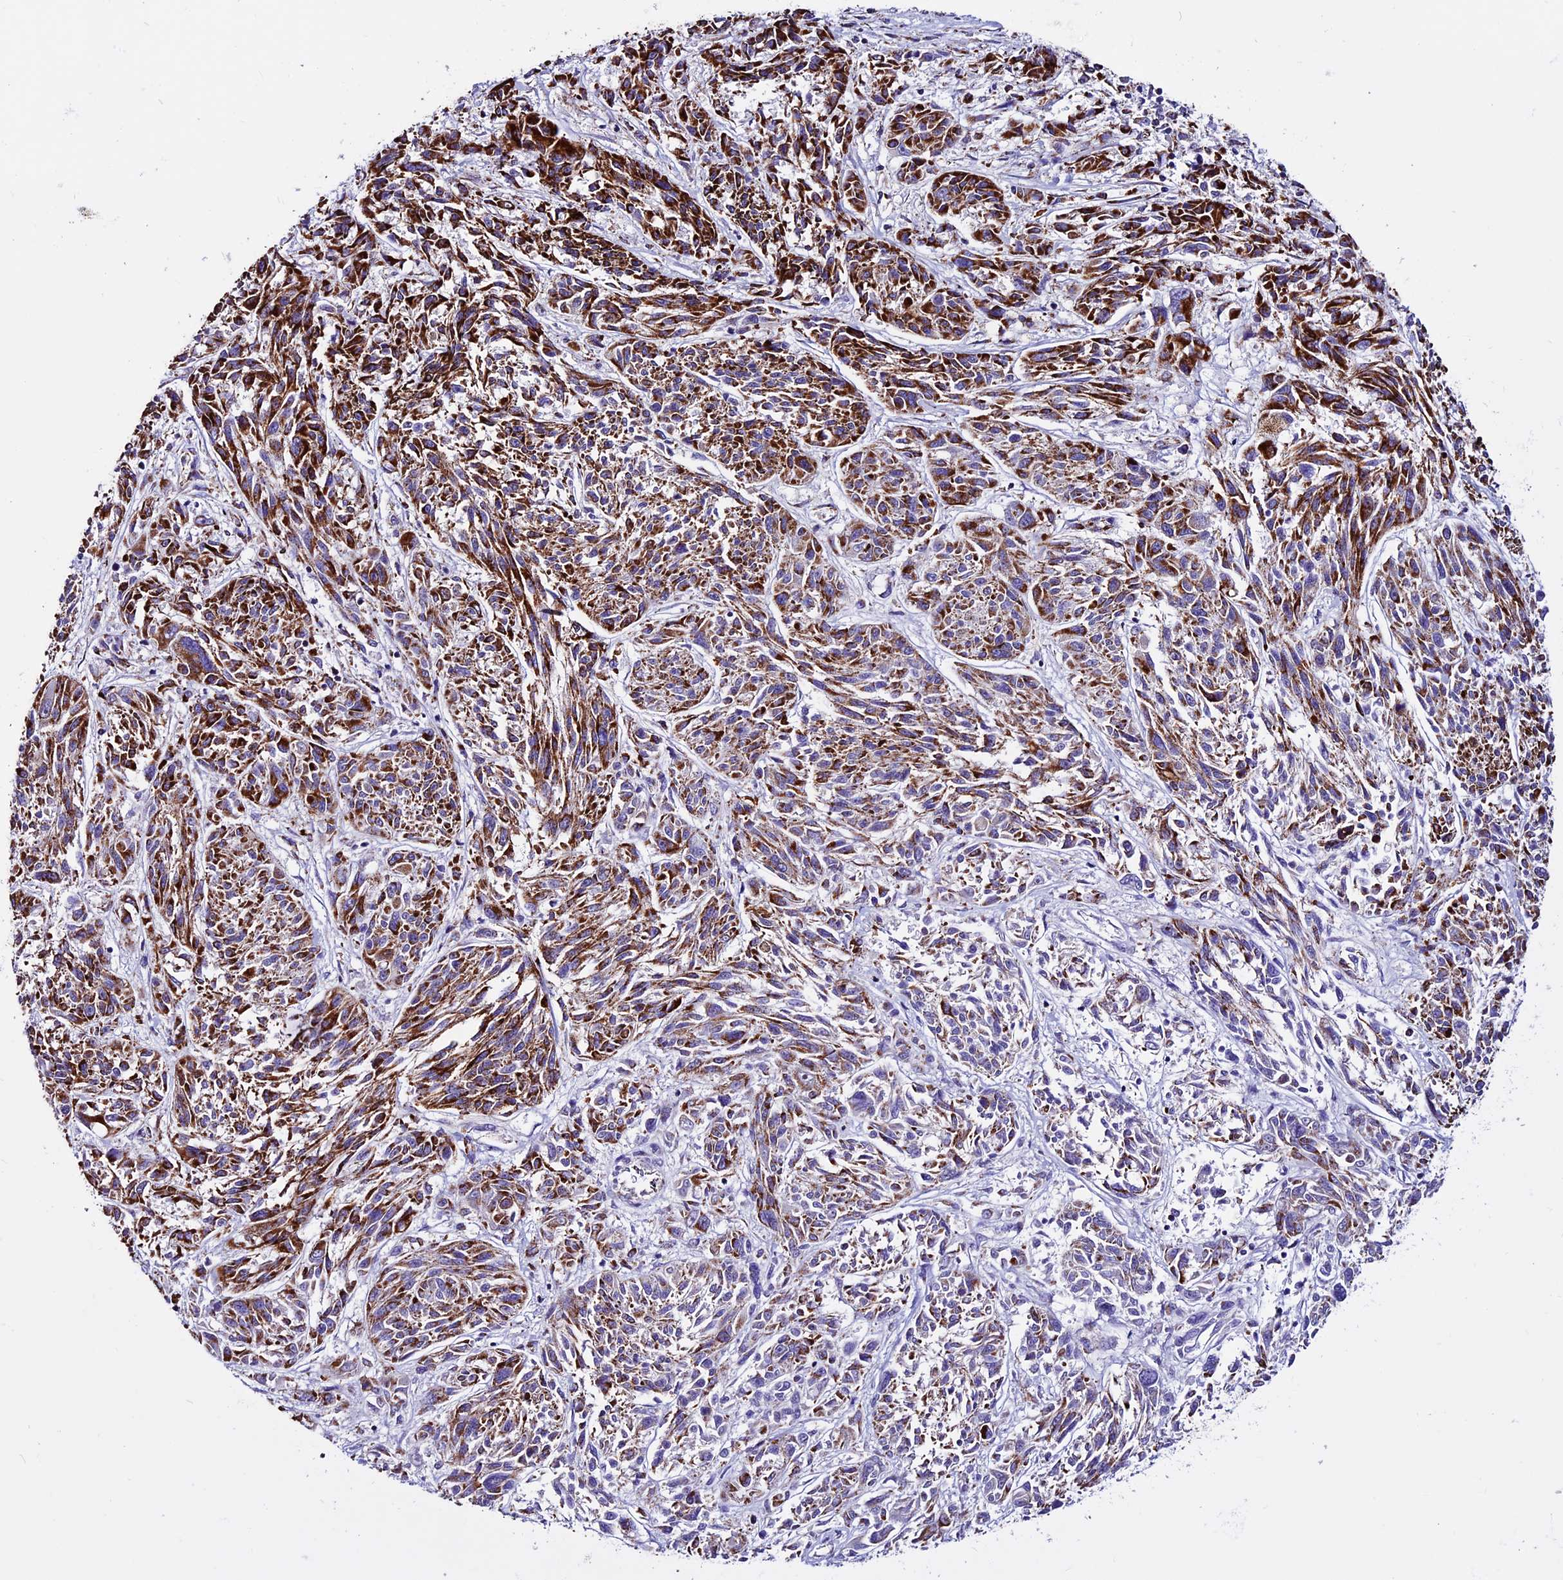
{"staining": {"intensity": "strong", "quantity": "25%-75%", "location": "cytoplasmic/membranous"}, "tissue": "melanoma", "cell_type": "Tumor cells", "image_type": "cancer", "snomed": [{"axis": "morphology", "description": "Malignant melanoma, NOS"}, {"axis": "topography", "description": "Skin"}], "caption": "IHC histopathology image of neoplastic tissue: melanoma stained using IHC reveals high levels of strong protein expression localized specifically in the cytoplasmic/membranous of tumor cells, appearing as a cytoplasmic/membranous brown color.", "gene": "CX3CL1", "patient": {"sex": "male", "age": 53}}